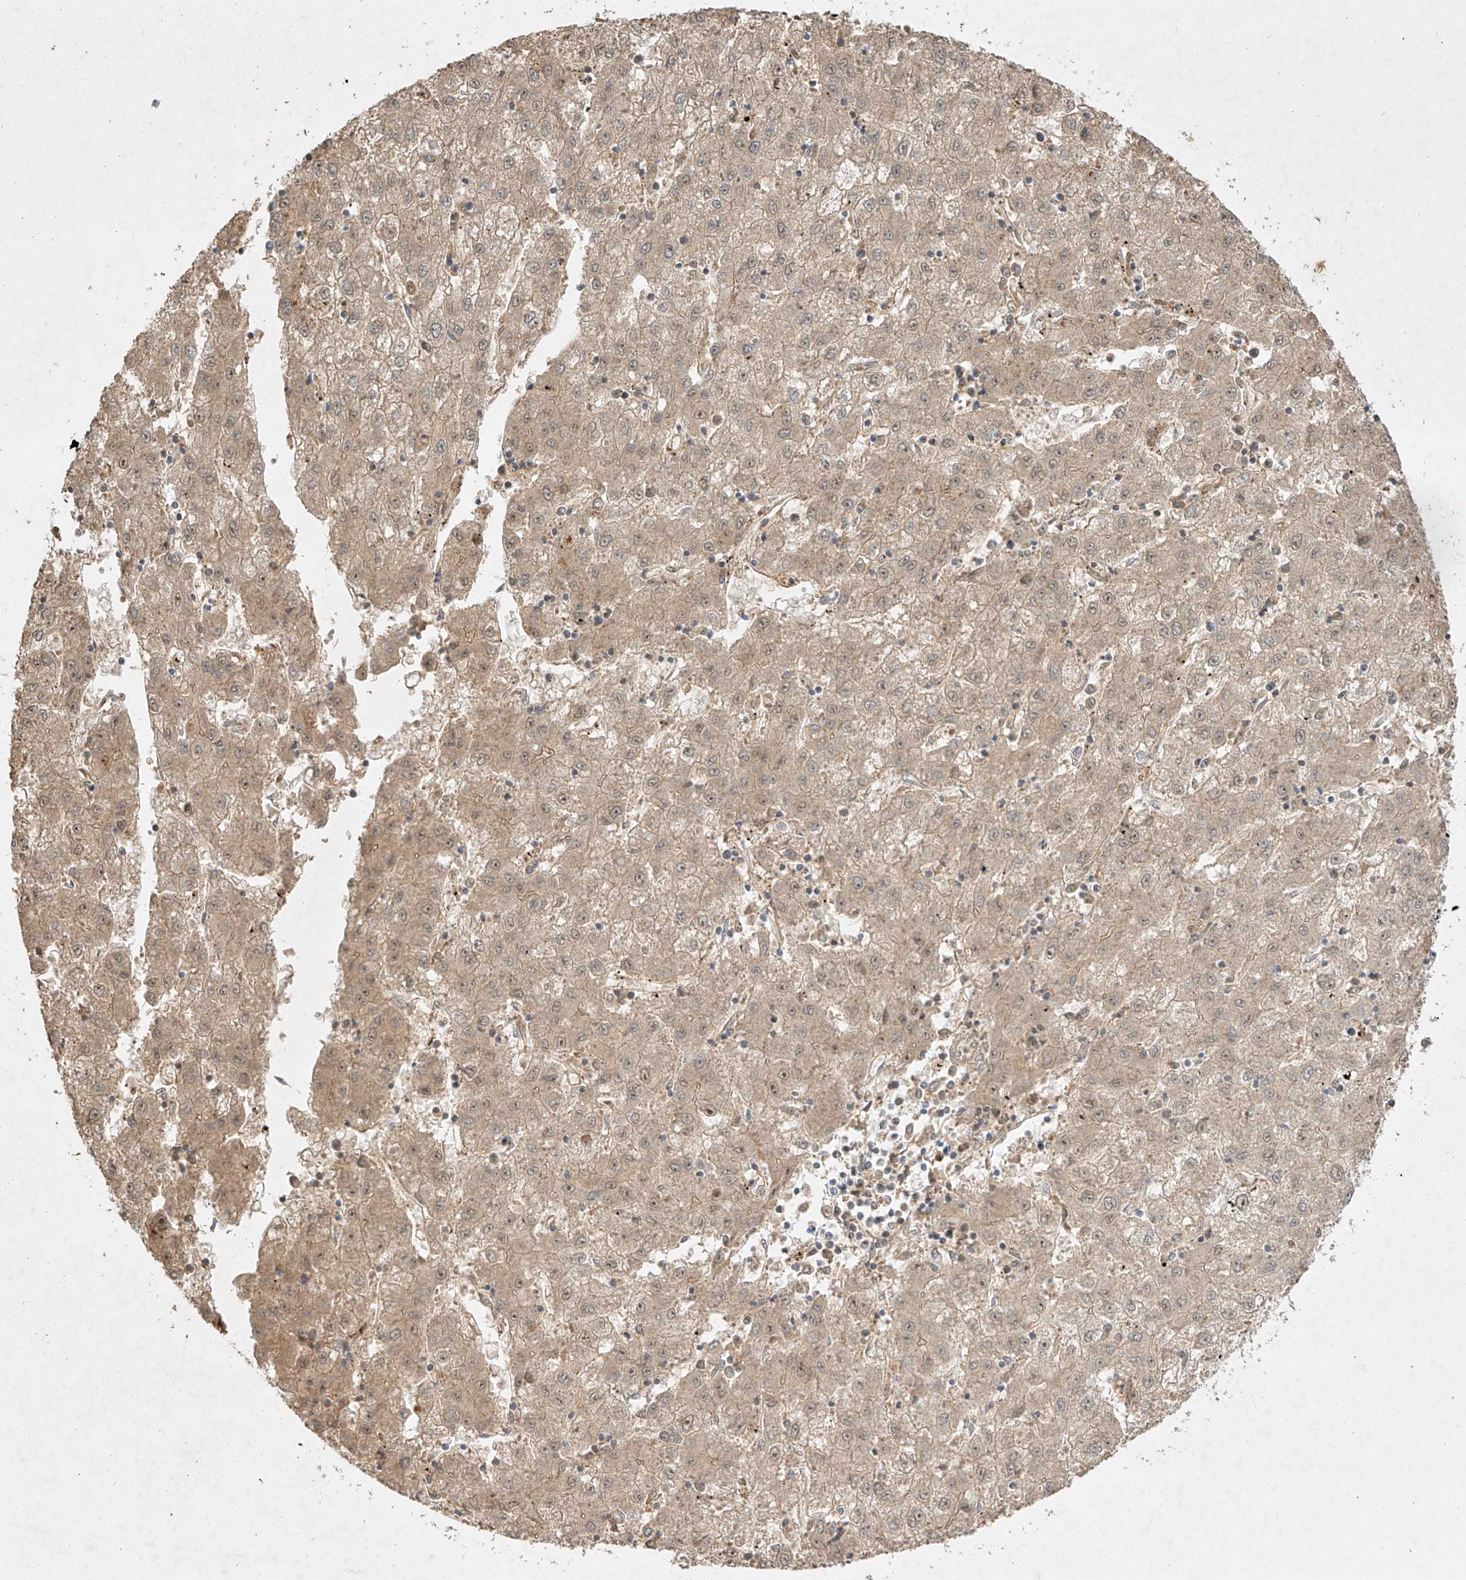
{"staining": {"intensity": "weak", "quantity": ">75%", "location": "cytoplasmic/membranous,nuclear"}, "tissue": "liver cancer", "cell_type": "Tumor cells", "image_type": "cancer", "snomed": [{"axis": "morphology", "description": "Carcinoma, Hepatocellular, NOS"}, {"axis": "topography", "description": "Liver"}], "caption": "High-power microscopy captured an immunohistochemistry image of liver hepatocellular carcinoma, revealing weak cytoplasmic/membranous and nuclear expression in approximately >75% of tumor cells.", "gene": "KPNA7", "patient": {"sex": "male", "age": 72}}